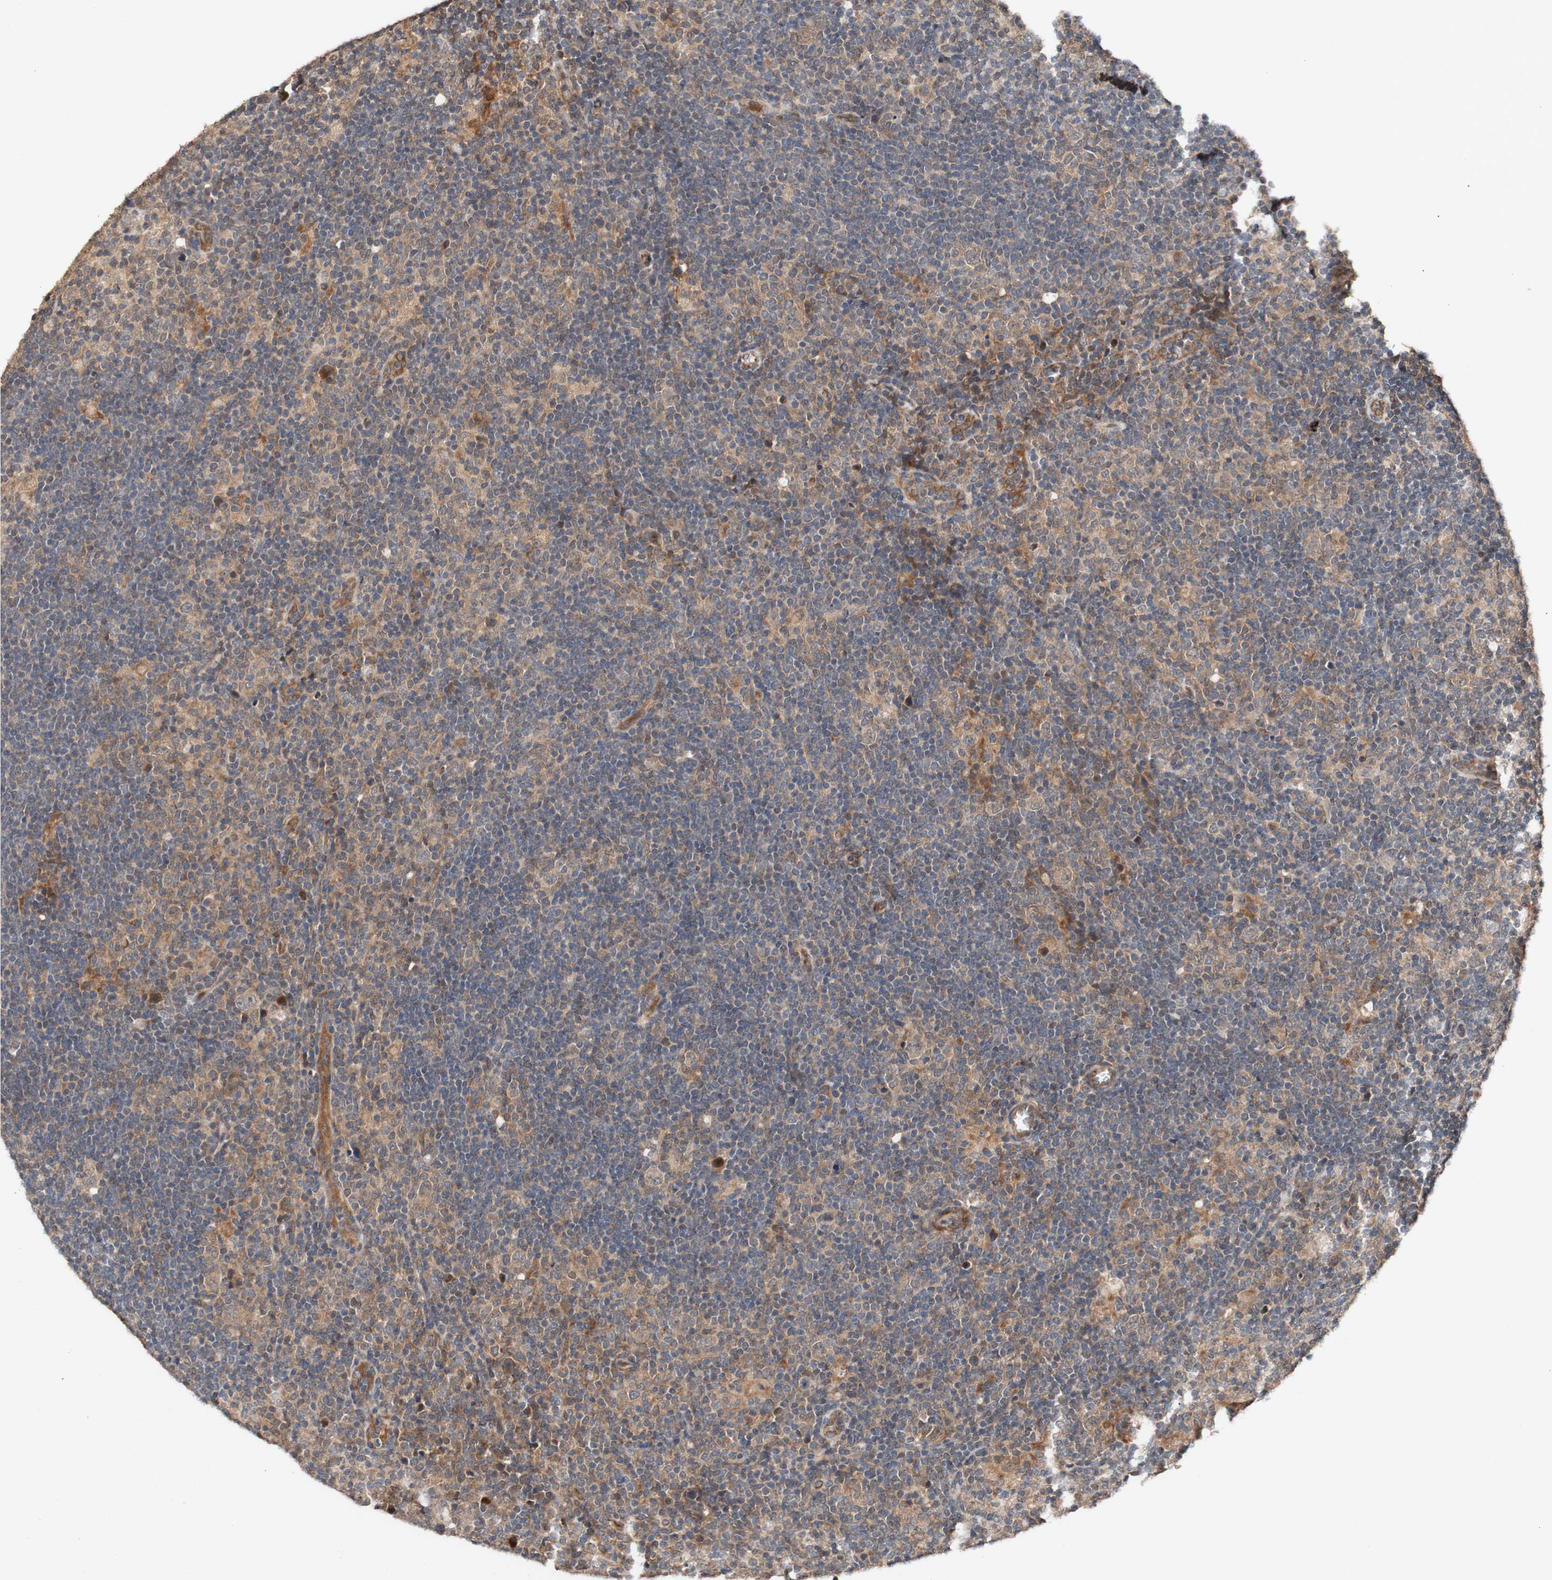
{"staining": {"intensity": "weak", "quantity": ">75%", "location": "cytoplasmic/membranous"}, "tissue": "lymphoma", "cell_type": "Tumor cells", "image_type": "cancer", "snomed": [{"axis": "morphology", "description": "Hodgkin's disease, NOS"}, {"axis": "topography", "description": "Lymph node"}], "caption": "Immunohistochemistry micrograph of lymphoma stained for a protein (brown), which shows low levels of weak cytoplasmic/membranous expression in approximately >75% of tumor cells.", "gene": "PIN1", "patient": {"sex": "female", "age": 57}}